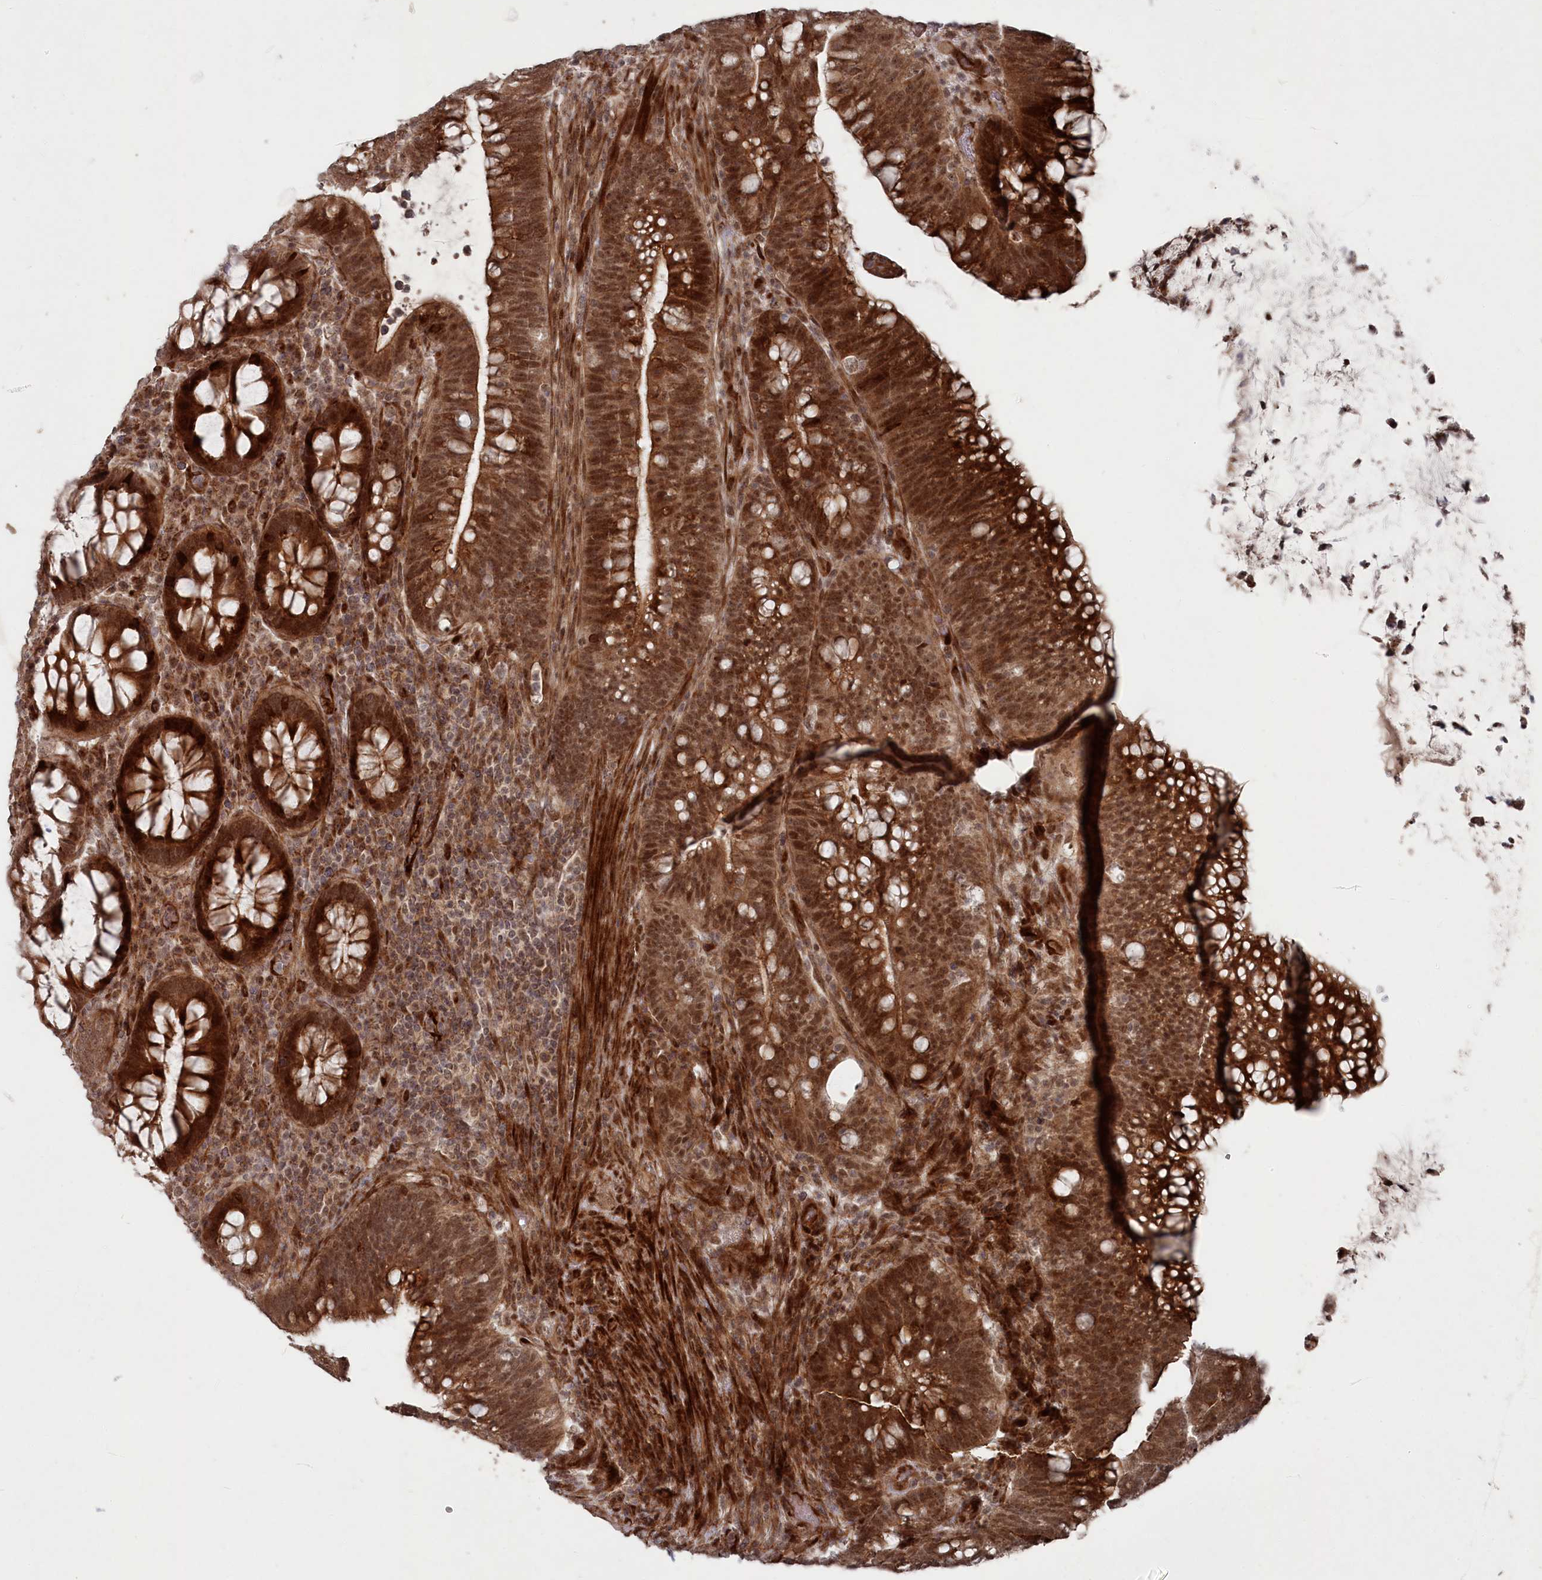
{"staining": {"intensity": "strong", "quantity": ">75%", "location": "cytoplasmic/membranous,nuclear"}, "tissue": "colorectal cancer", "cell_type": "Tumor cells", "image_type": "cancer", "snomed": [{"axis": "morphology", "description": "Adenocarcinoma, NOS"}, {"axis": "topography", "description": "Colon"}], "caption": "Strong cytoplasmic/membranous and nuclear staining is appreciated in about >75% of tumor cells in colorectal adenocarcinoma.", "gene": "POLR3A", "patient": {"sex": "female", "age": 66}}